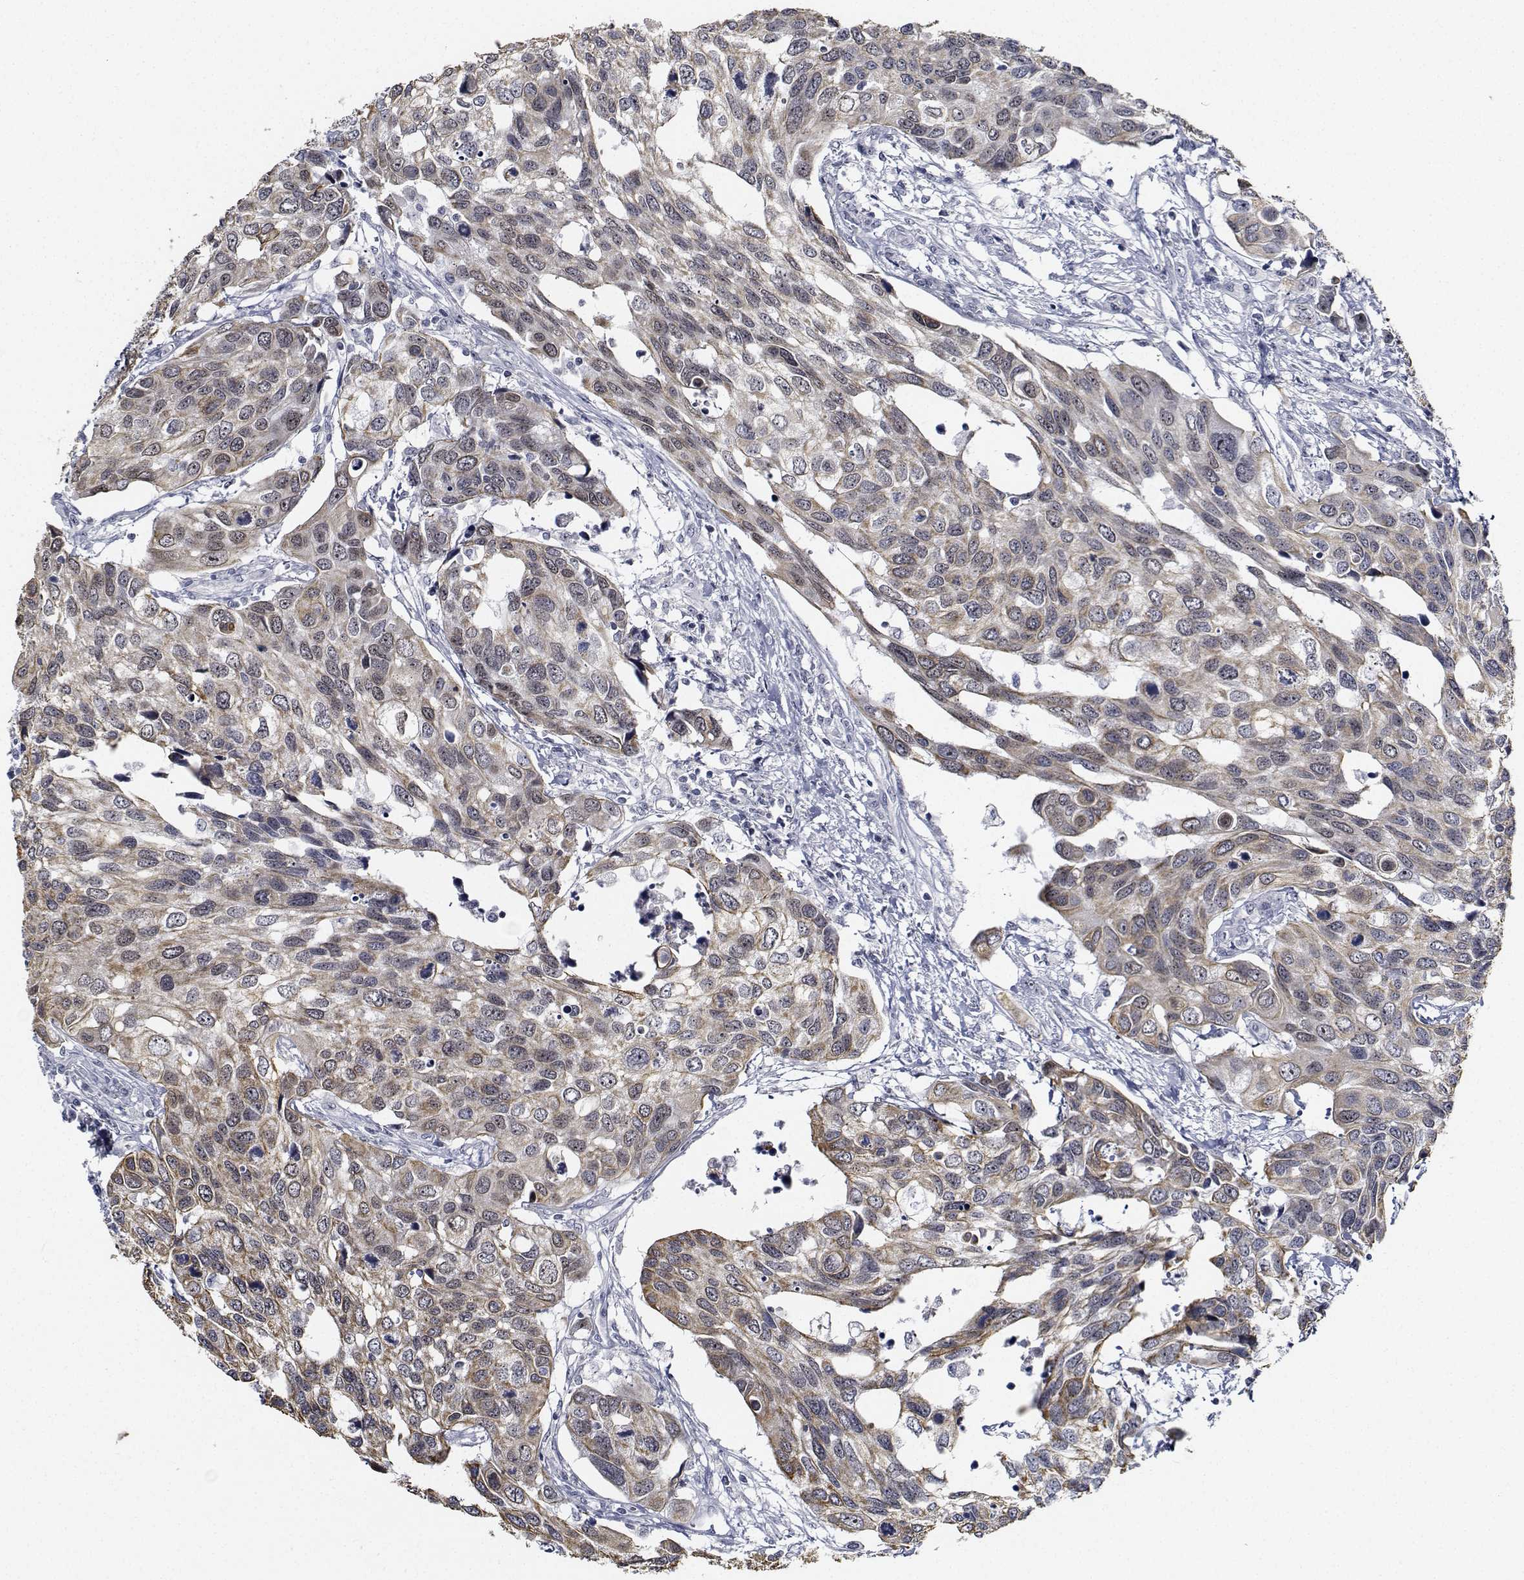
{"staining": {"intensity": "weak", "quantity": "25%-75%", "location": "cytoplasmic/membranous,nuclear"}, "tissue": "urothelial cancer", "cell_type": "Tumor cells", "image_type": "cancer", "snomed": [{"axis": "morphology", "description": "Urothelial carcinoma, High grade"}, {"axis": "topography", "description": "Urinary bladder"}], "caption": "Human urothelial carcinoma (high-grade) stained with a brown dye reveals weak cytoplasmic/membranous and nuclear positive staining in approximately 25%-75% of tumor cells.", "gene": "NVL", "patient": {"sex": "male", "age": 60}}